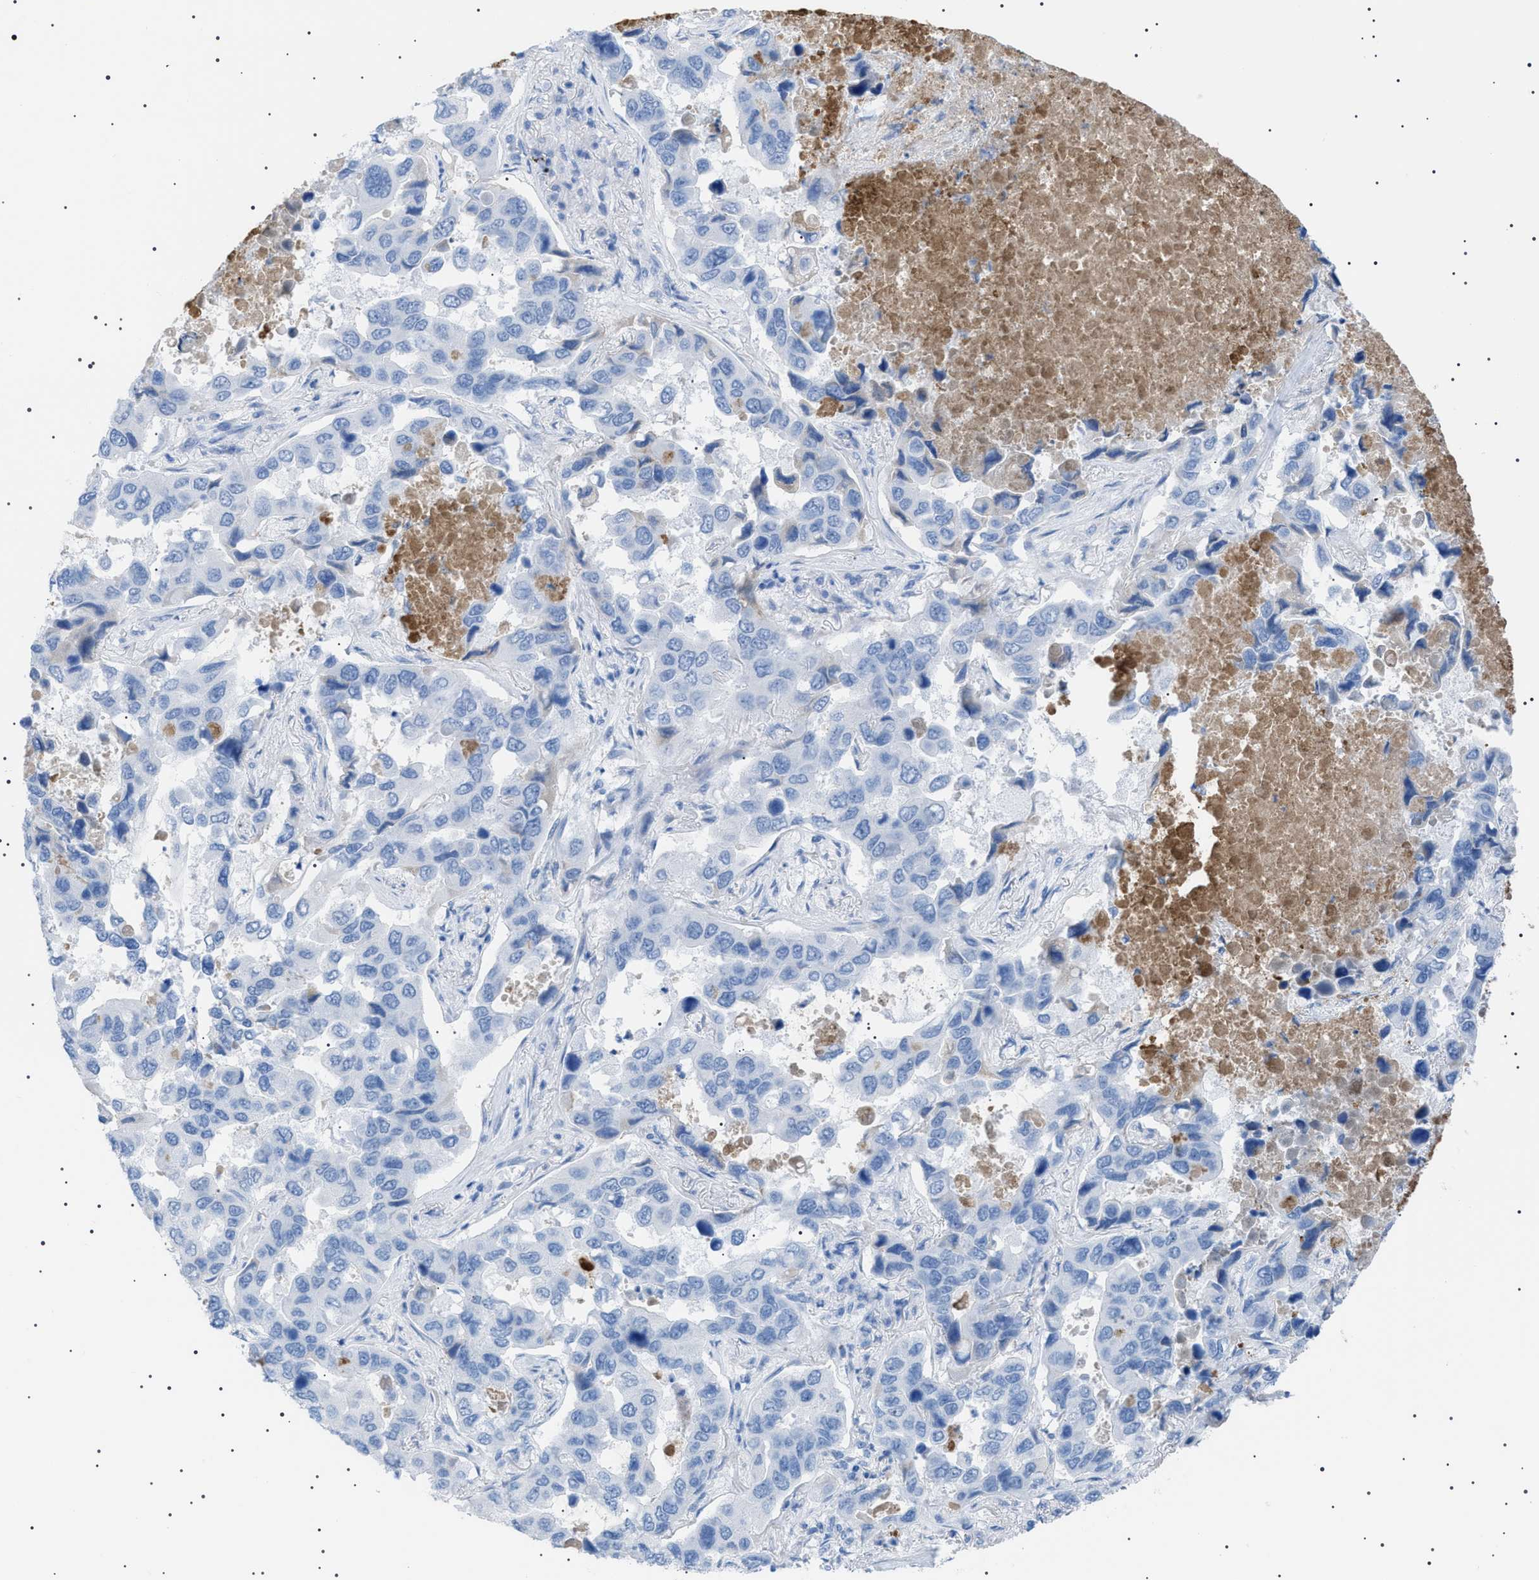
{"staining": {"intensity": "negative", "quantity": "none", "location": "none"}, "tissue": "lung cancer", "cell_type": "Tumor cells", "image_type": "cancer", "snomed": [{"axis": "morphology", "description": "Adenocarcinoma, NOS"}, {"axis": "topography", "description": "Lung"}], "caption": "There is no significant expression in tumor cells of adenocarcinoma (lung).", "gene": "LPA", "patient": {"sex": "male", "age": 64}}